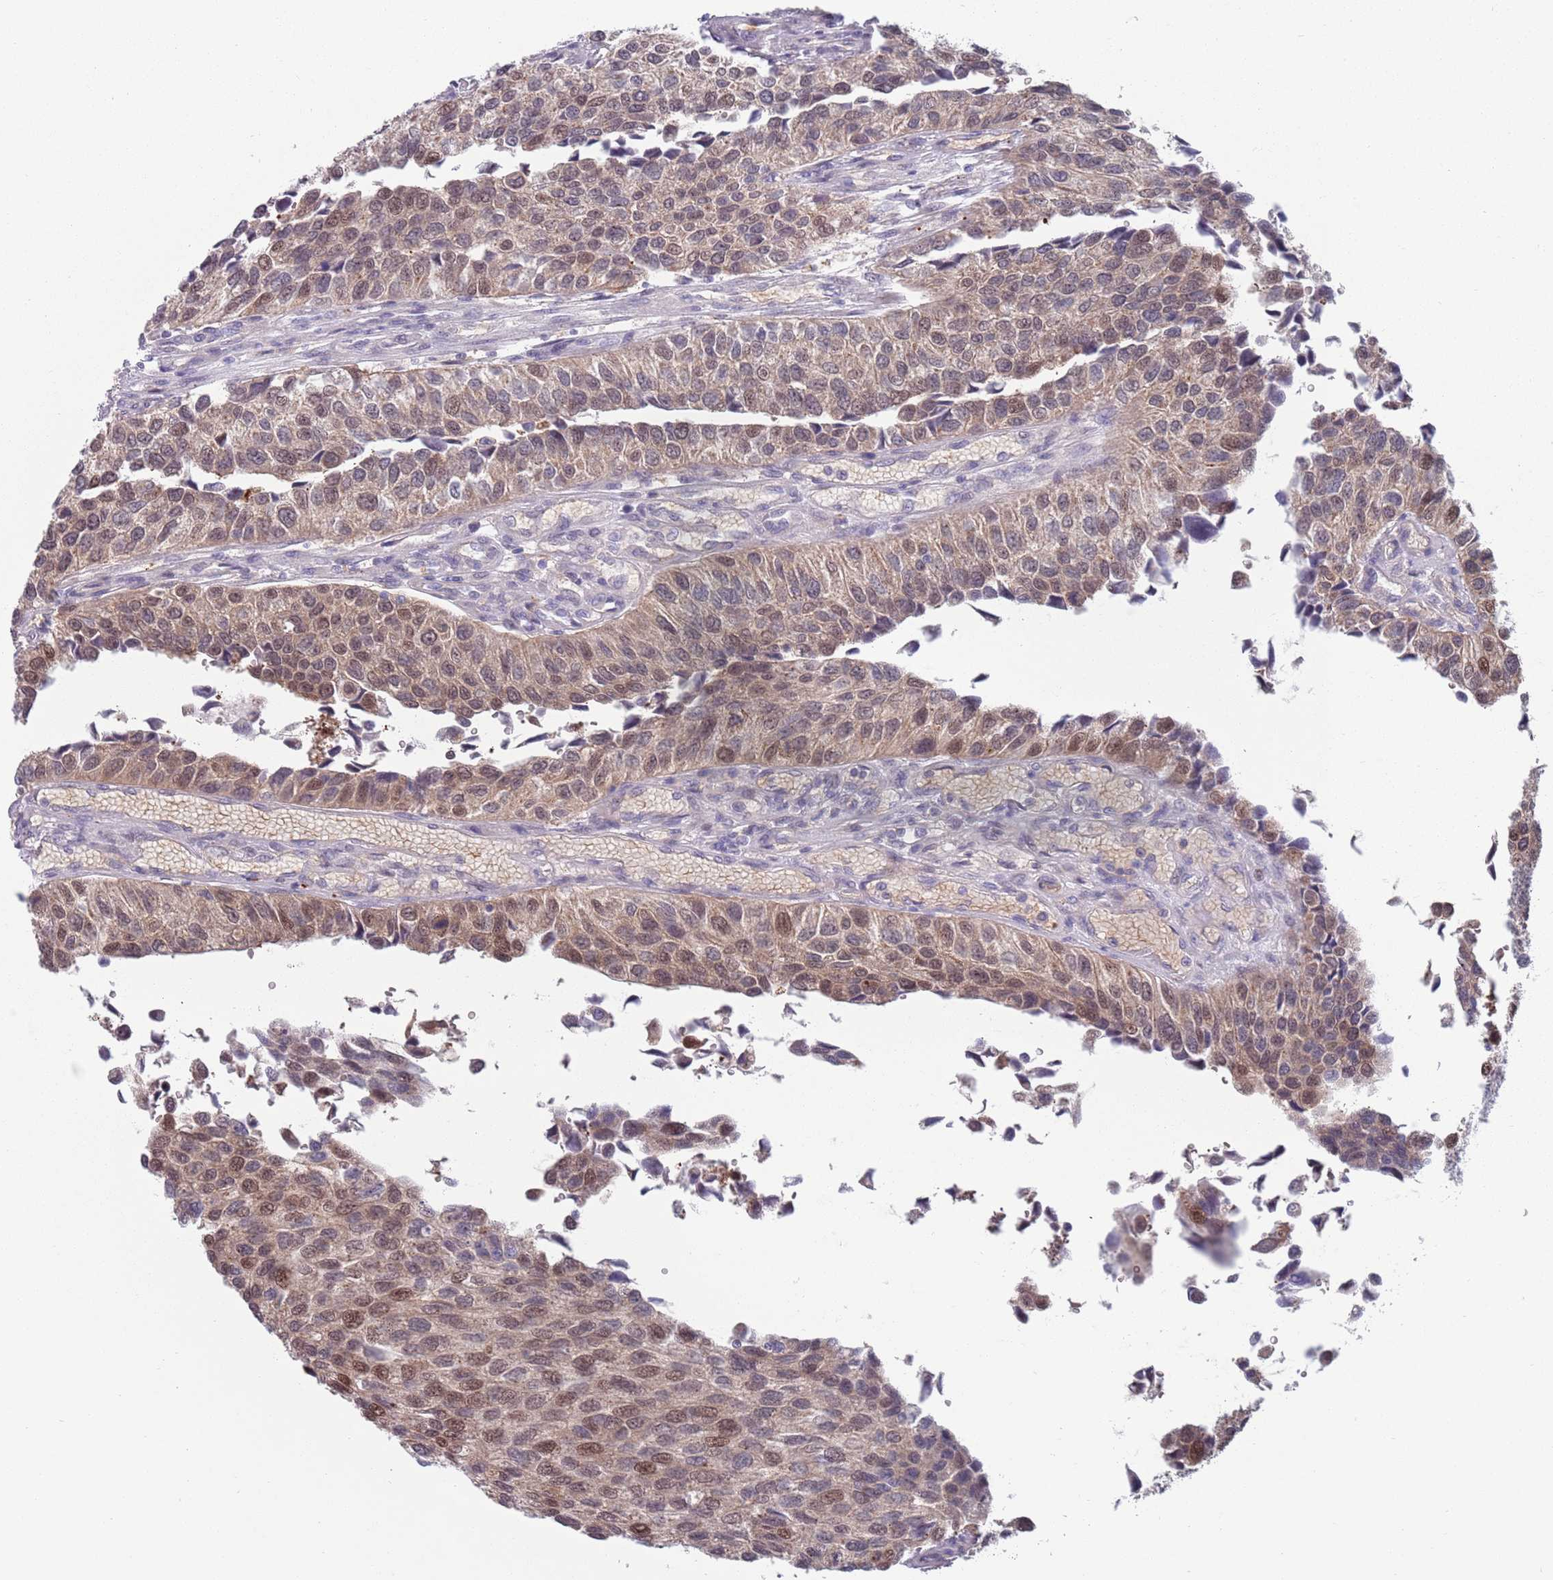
{"staining": {"intensity": "weak", "quantity": ">75%", "location": "cytoplasmic/membranous,nuclear"}, "tissue": "urothelial cancer", "cell_type": "Tumor cells", "image_type": "cancer", "snomed": [{"axis": "morphology", "description": "Urothelial carcinoma, NOS"}, {"axis": "topography", "description": "Urinary bladder"}], "caption": "This image reveals IHC staining of human transitional cell carcinoma, with low weak cytoplasmic/membranous and nuclear staining in about >75% of tumor cells.", "gene": "CLNS1A", "patient": {"sex": "male", "age": 55}}